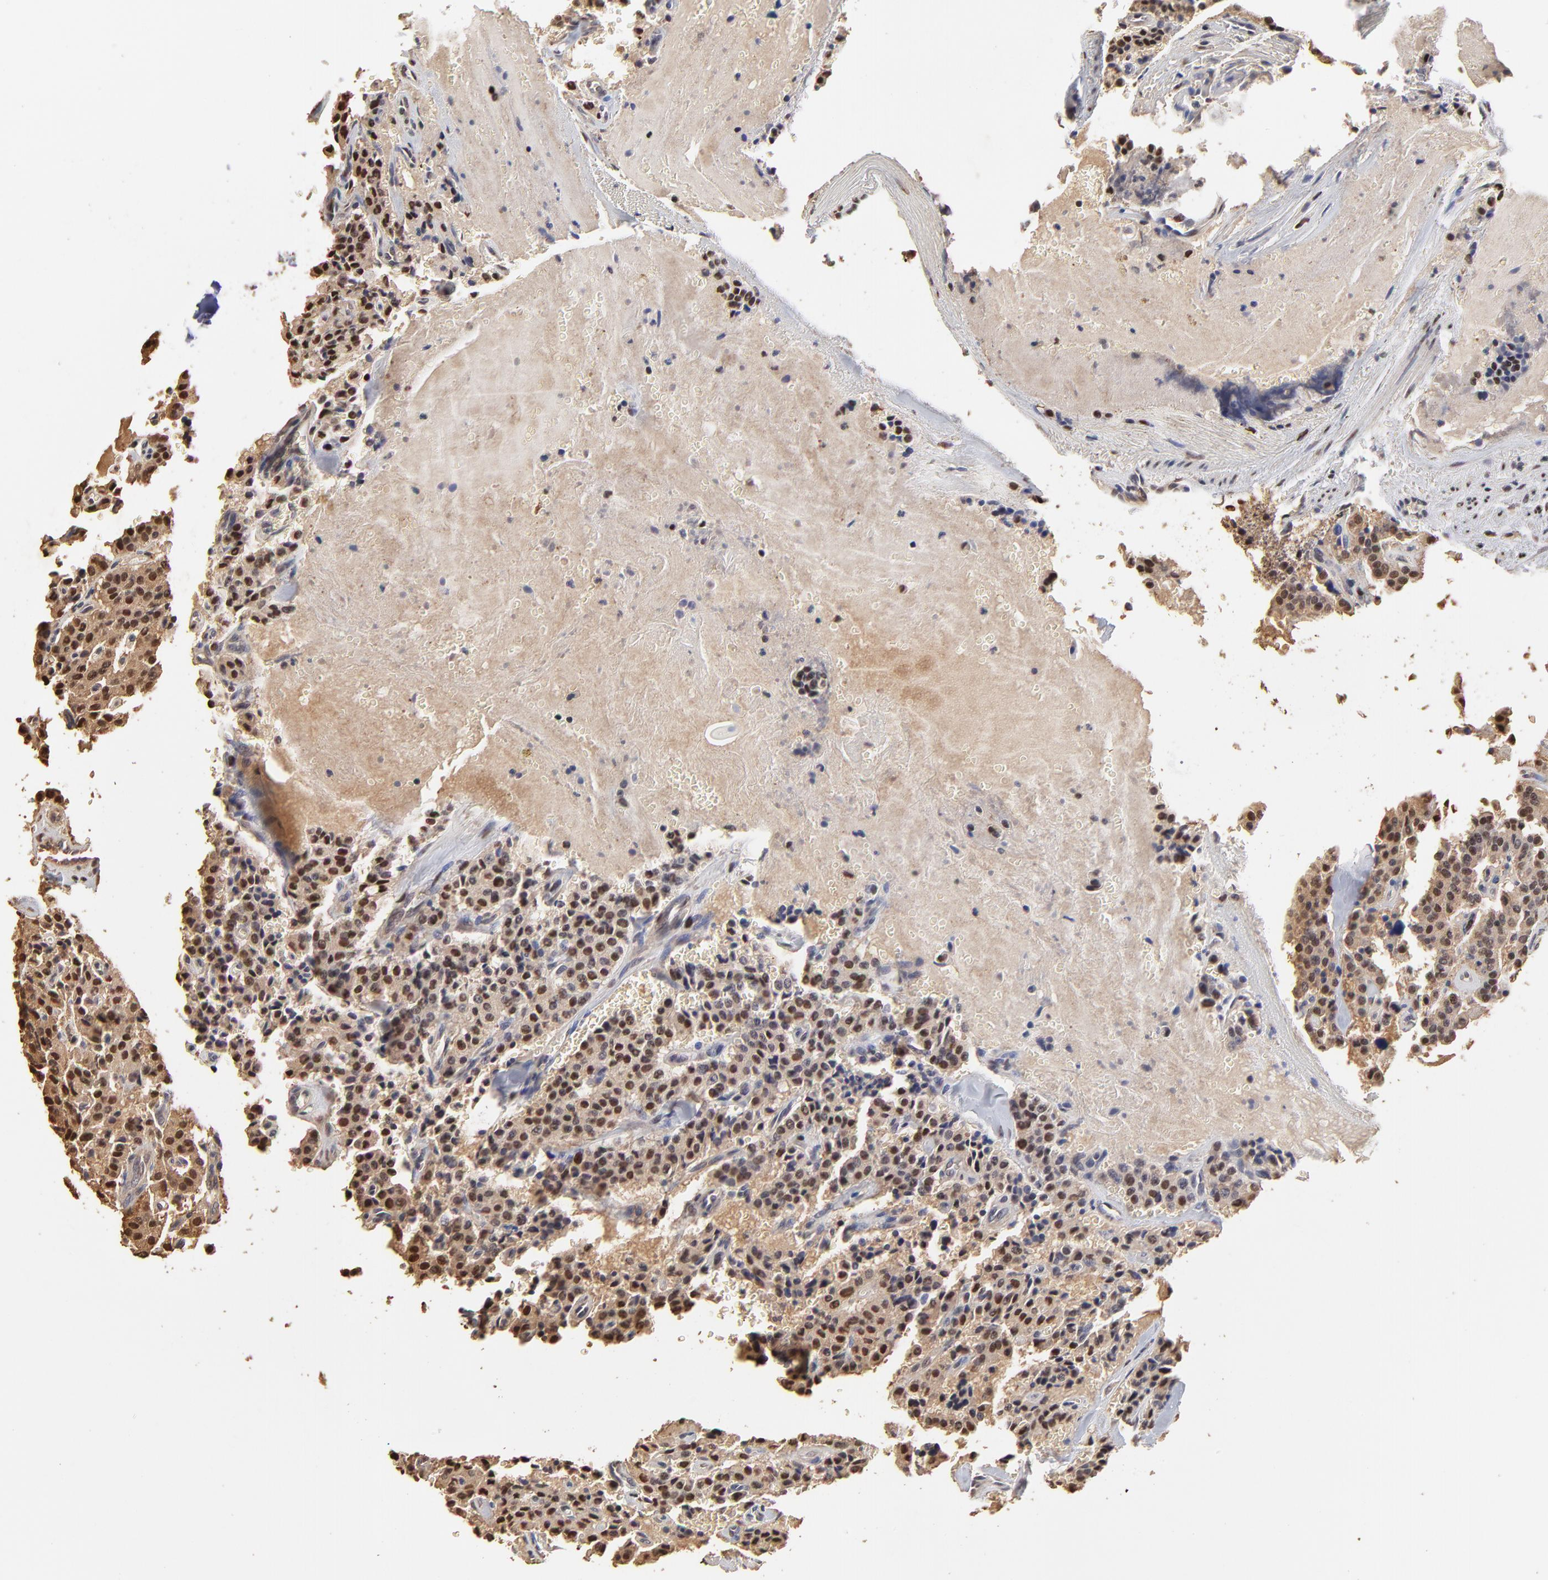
{"staining": {"intensity": "moderate", "quantity": ">75%", "location": "cytoplasmic/membranous,nuclear"}, "tissue": "carcinoid", "cell_type": "Tumor cells", "image_type": "cancer", "snomed": [{"axis": "morphology", "description": "Carcinoid, malignant, NOS"}, {"axis": "topography", "description": "Bronchus"}], "caption": "Brown immunohistochemical staining in malignant carcinoid exhibits moderate cytoplasmic/membranous and nuclear expression in approximately >75% of tumor cells.", "gene": "BIRC5", "patient": {"sex": "male", "age": 55}}